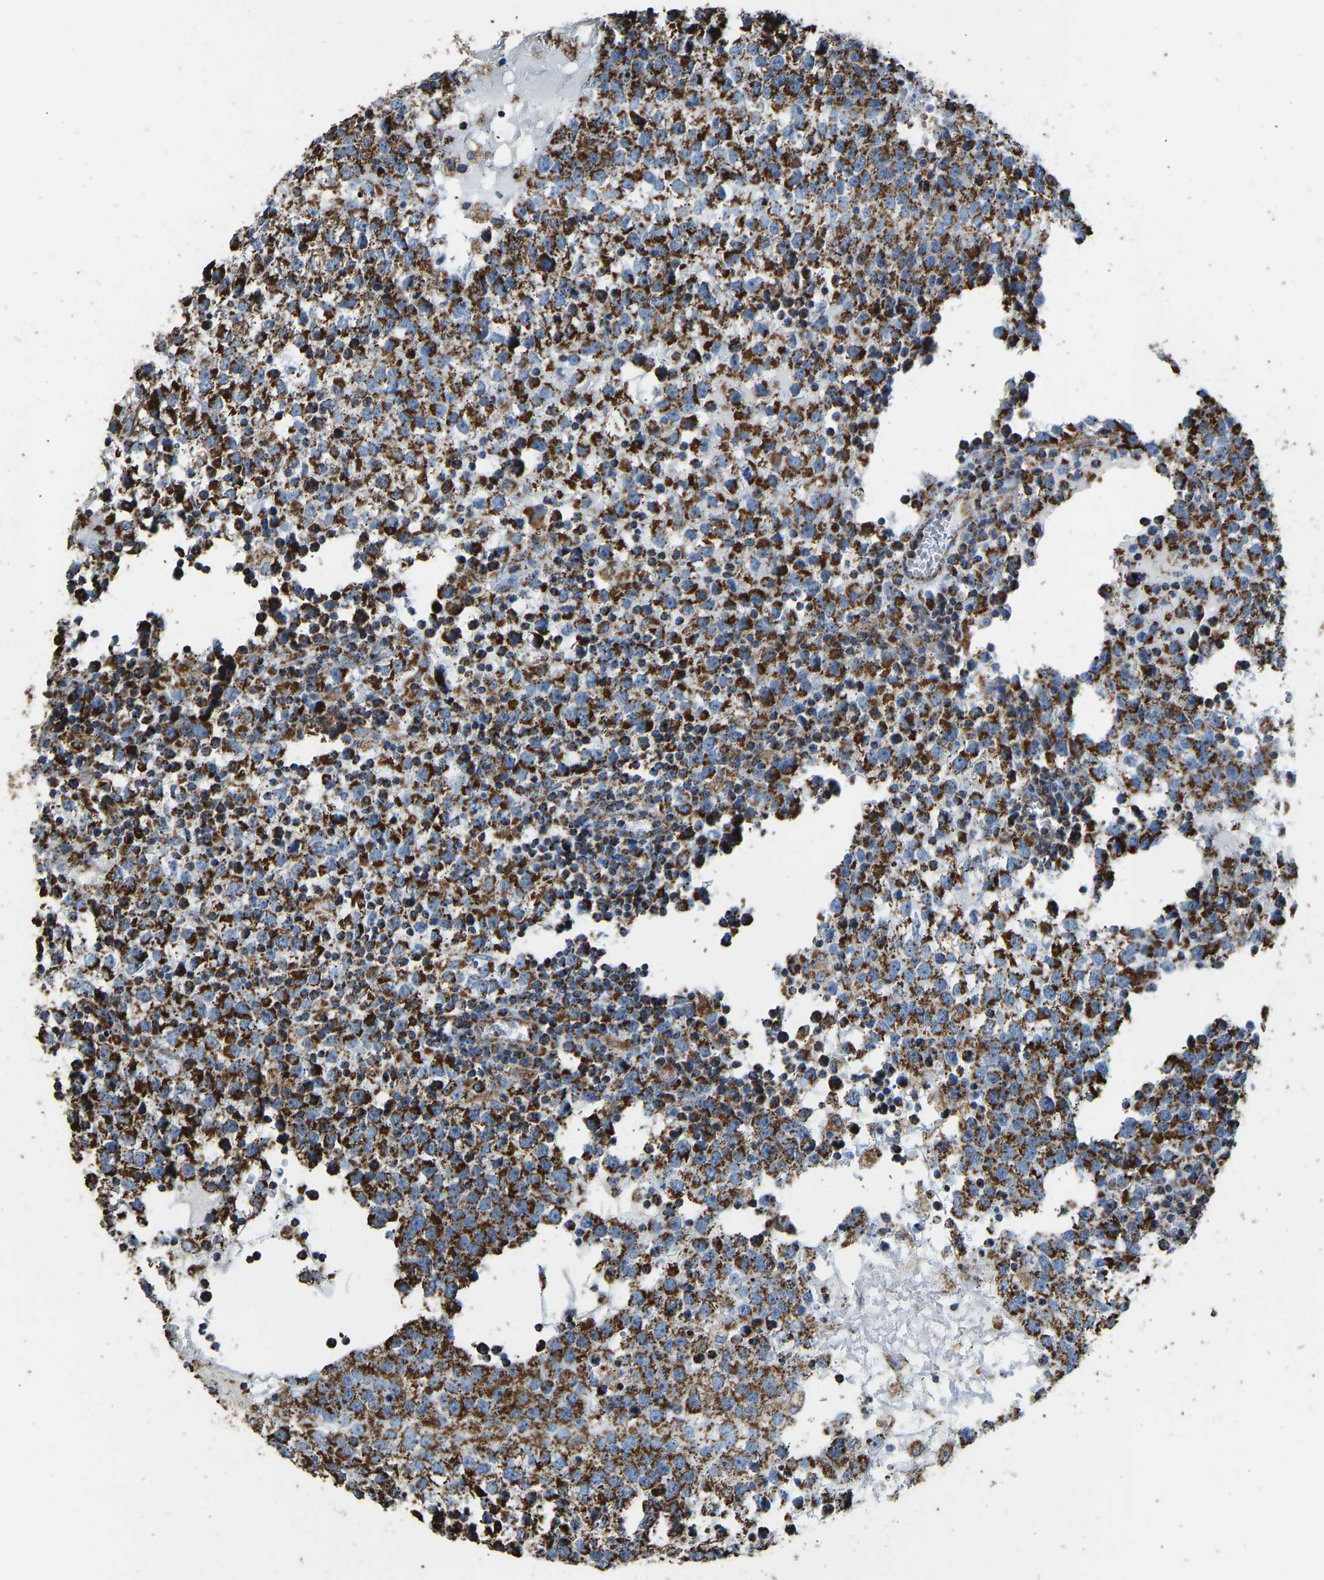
{"staining": {"intensity": "strong", "quantity": ">75%", "location": "cytoplasmic/membranous"}, "tissue": "testis cancer", "cell_type": "Tumor cells", "image_type": "cancer", "snomed": [{"axis": "morphology", "description": "Seminoma, NOS"}, {"axis": "topography", "description": "Testis"}], "caption": "Human testis cancer (seminoma) stained with a brown dye shows strong cytoplasmic/membranous positive positivity in about >75% of tumor cells.", "gene": "IRX6", "patient": {"sex": "male", "age": 65}}